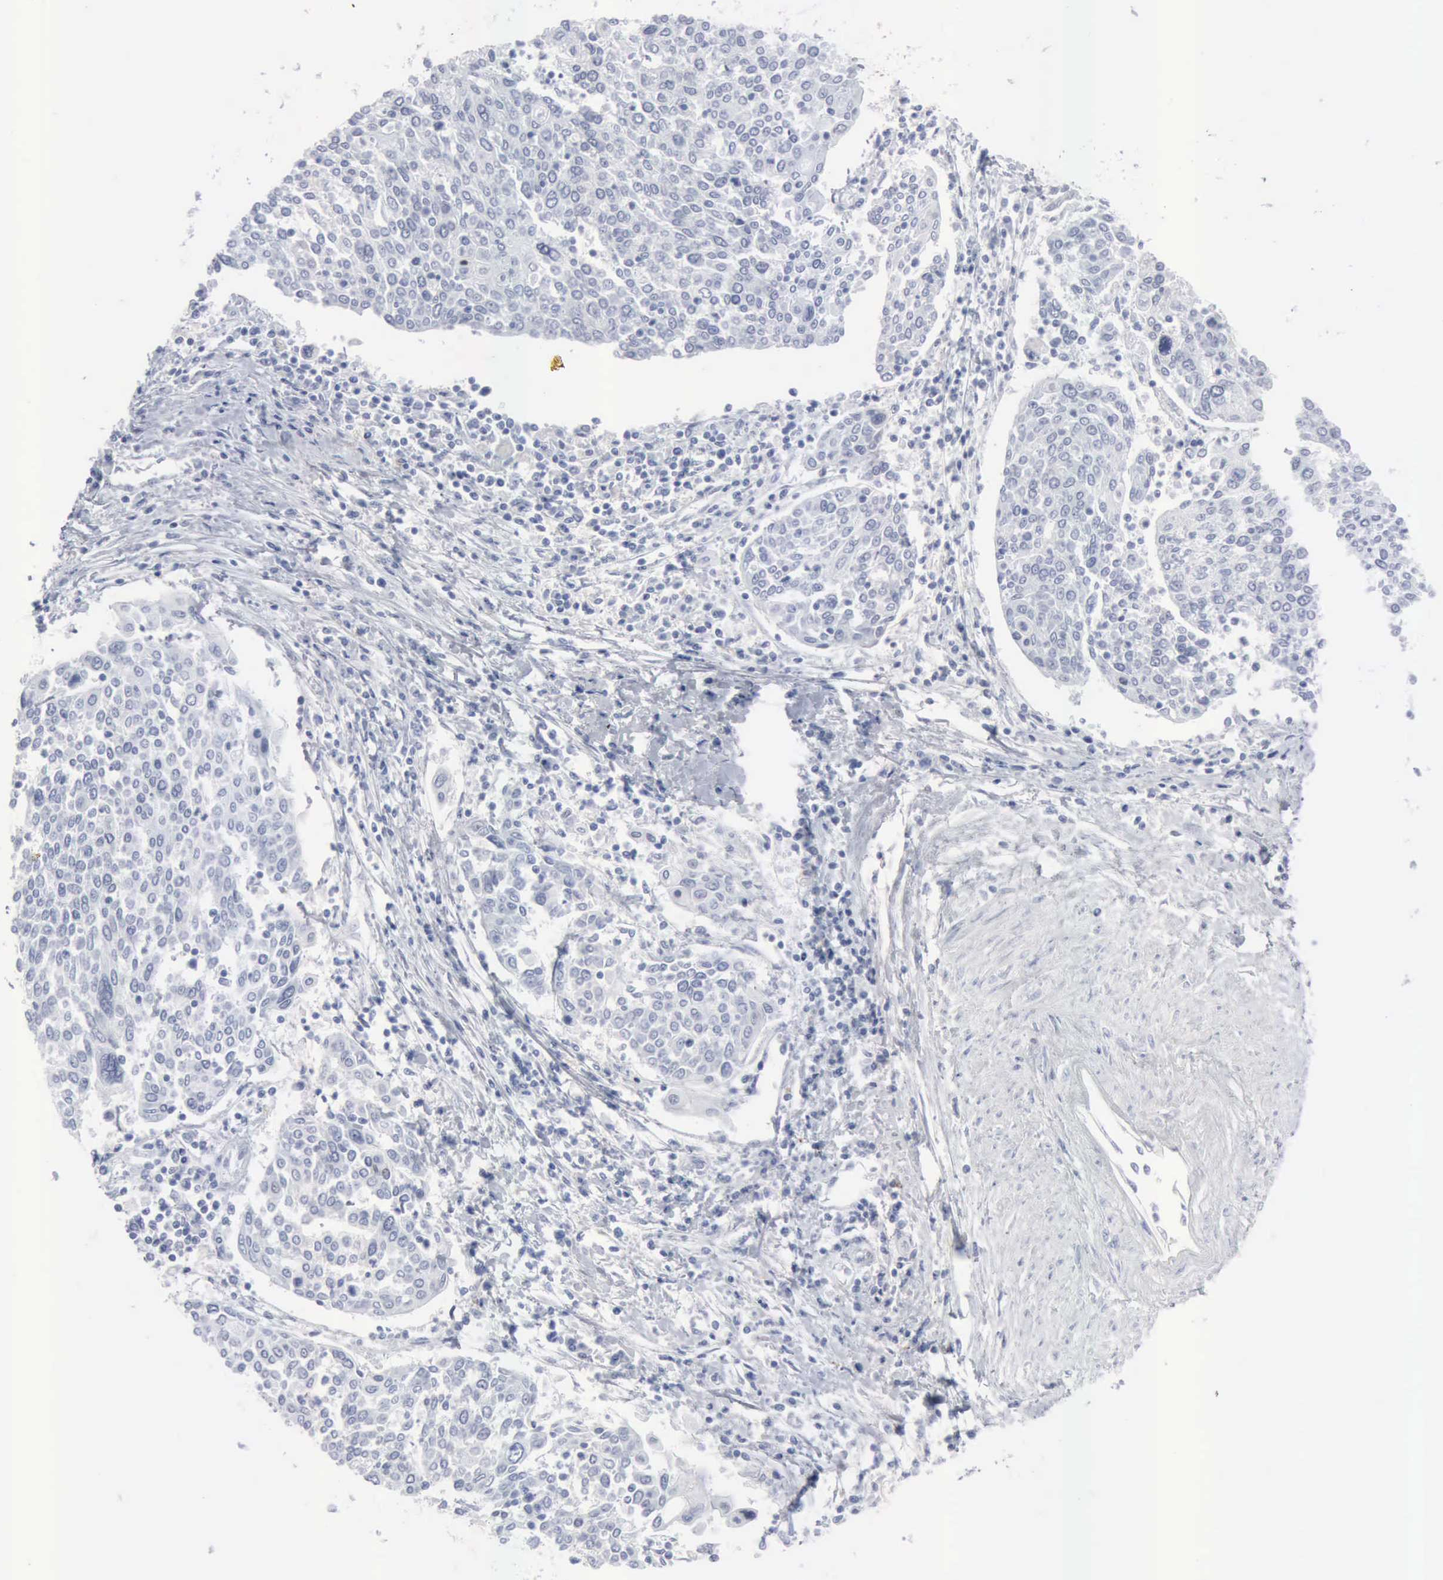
{"staining": {"intensity": "negative", "quantity": "none", "location": "none"}, "tissue": "cervical cancer", "cell_type": "Tumor cells", "image_type": "cancer", "snomed": [{"axis": "morphology", "description": "Squamous cell carcinoma, NOS"}, {"axis": "topography", "description": "Cervix"}], "caption": "Immunohistochemistry (IHC) of human cervical cancer (squamous cell carcinoma) displays no positivity in tumor cells. The staining was performed using DAB (3,3'-diaminobenzidine) to visualize the protein expression in brown, while the nuclei were stained in blue with hematoxylin (Magnification: 20x).", "gene": "GLA", "patient": {"sex": "female", "age": 40}}